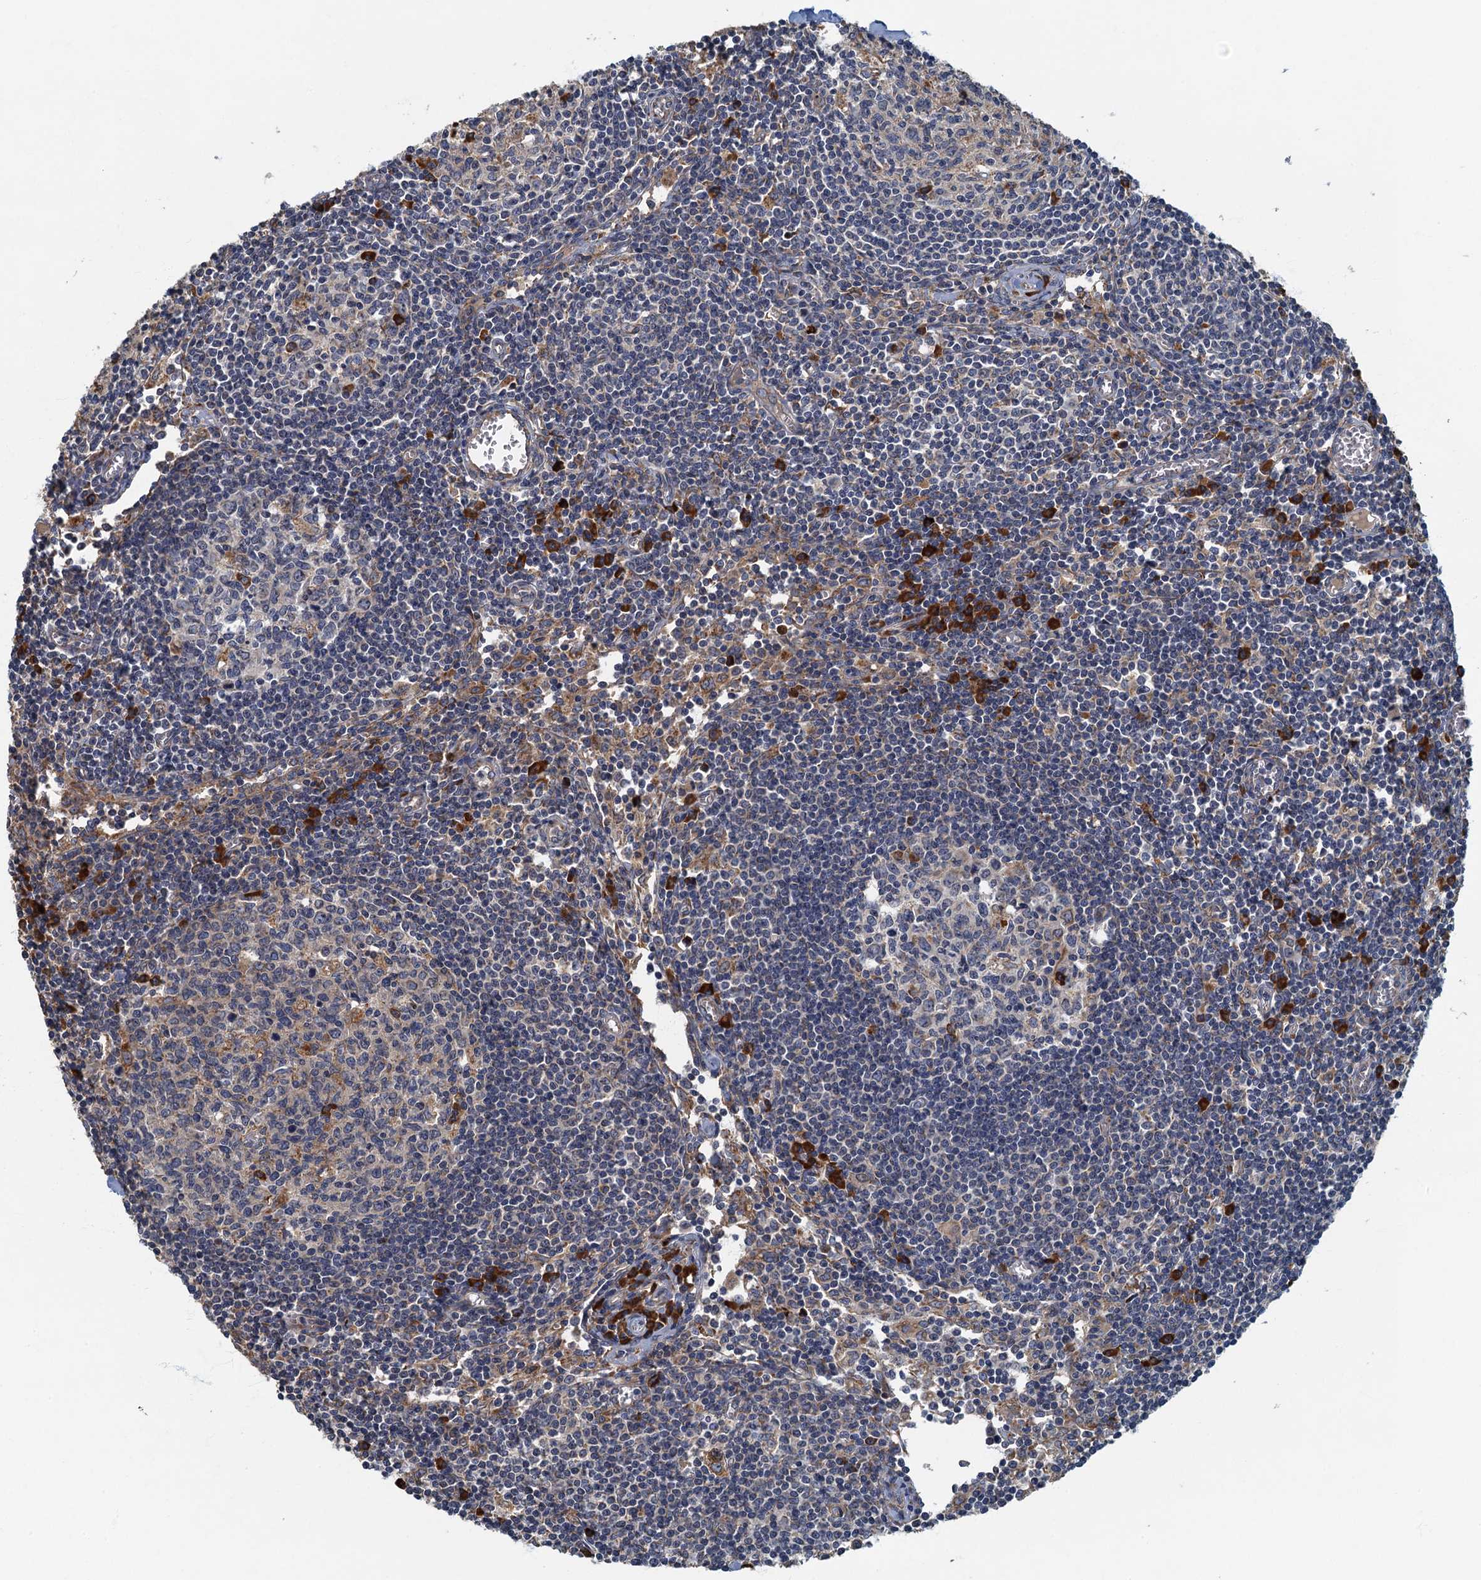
{"staining": {"intensity": "strong", "quantity": "<25%", "location": "cytoplasmic/membranous"}, "tissue": "lymph node", "cell_type": "Germinal center cells", "image_type": "normal", "snomed": [{"axis": "morphology", "description": "Normal tissue, NOS"}, {"axis": "topography", "description": "Lymph node"}], "caption": "Protein expression analysis of benign lymph node shows strong cytoplasmic/membranous positivity in about <25% of germinal center cells. The staining was performed using DAB to visualize the protein expression in brown, while the nuclei were stained in blue with hematoxylin (Magnification: 20x).", "gene": "SPDYC", "patient": {"sex": "female", "age": 55}}